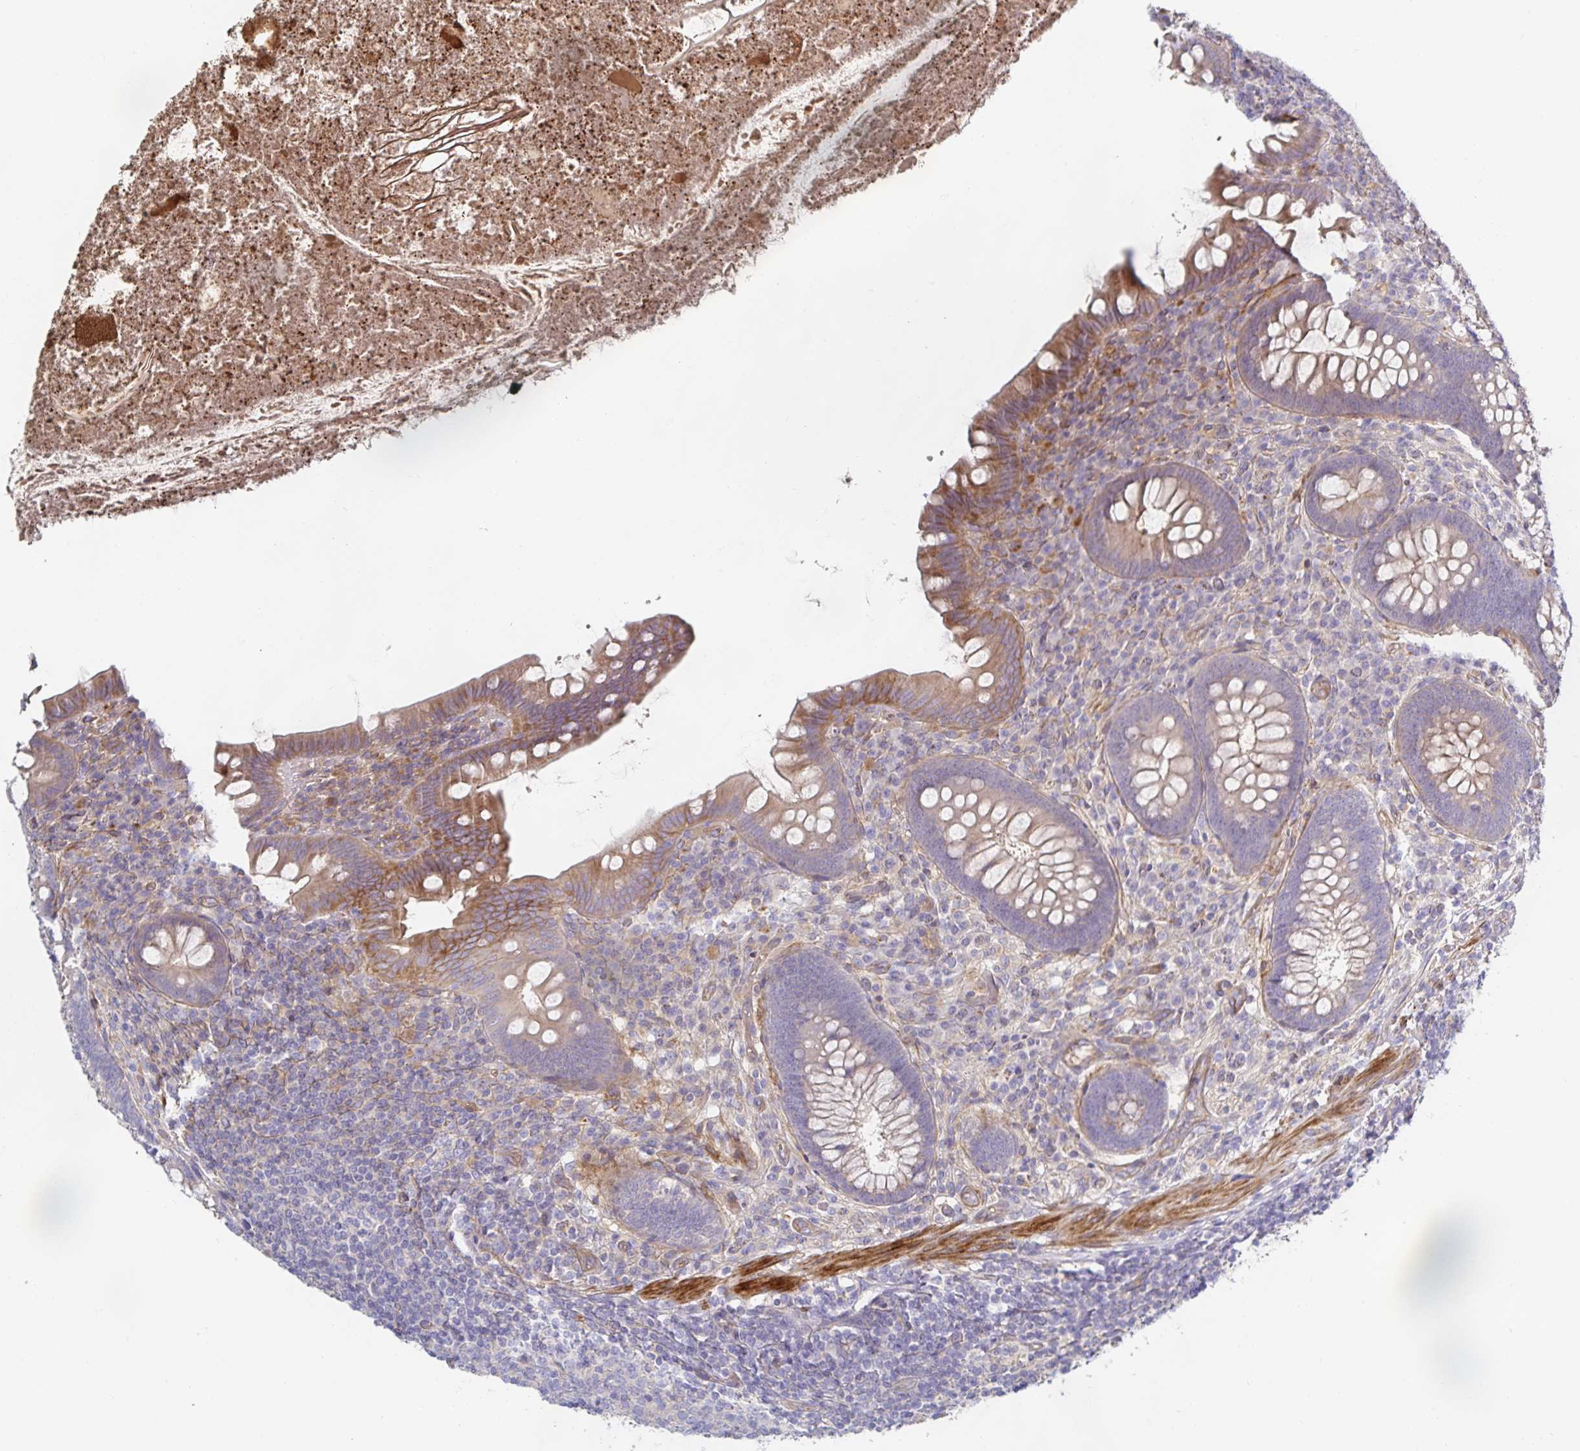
{"staining": {"intensity": "moderate", "quantity": "25%-75%", "location": "cytoplasmic/membranous"}, "tissue": "appendix", "cell_type": "Glandular cells", "image_type": "normal", "snomed": [{"axis": "morphology", "description": "Normal tissue, NOS"}, {"axis": "topography", "description": "Appendix"}], "caption": "Approximately 25%-75% of glandular cells in normal appendix display moderate cytoplasmic/membranous protein expression as visualized by brown immunohistochemical staining.", "gene": "METTL22", "patient": {"sex": "male", "age": 71}}